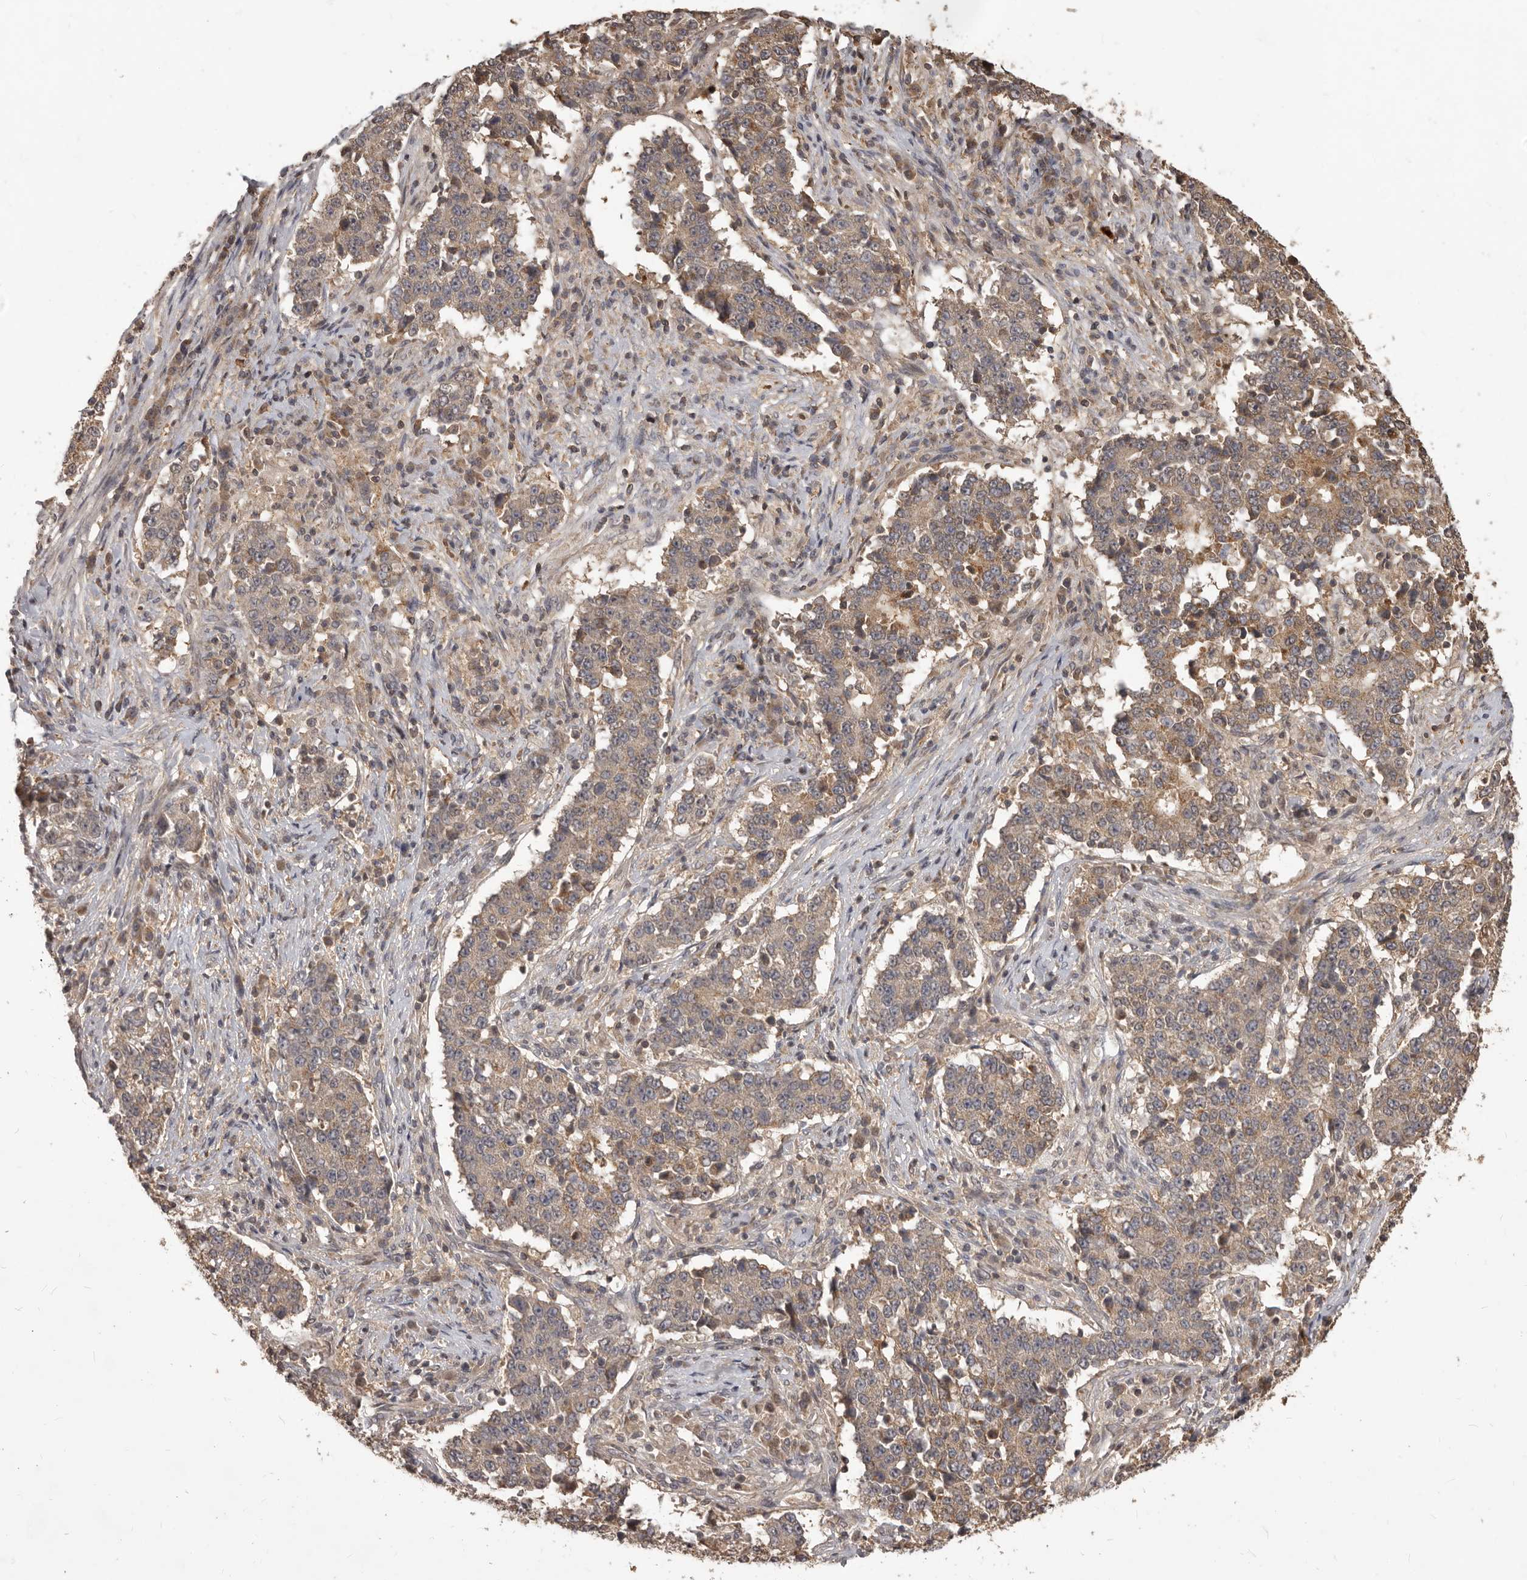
{"staining": {"intensity": "moderate", "quantity": ">75%", "location": "cytoplasmic/membranous"}, "tissue": "stomach cancer", "cell_type": "Tumor cells", "image_type": "cancer", "snomed": [{"axis": "morphology", "description": "Adenocarcinoma, NOS"}, {"axis": "topography", "description": "Stomach"}], "caption": "A histopathology image of human stomach cancer (adenocarcinoma) stained for a protein reveals moderate cytoplasmic/membranous brown staining in tumor cells.", "gene": "MTO1", "patient": {"sex": "male", "age": 59}}